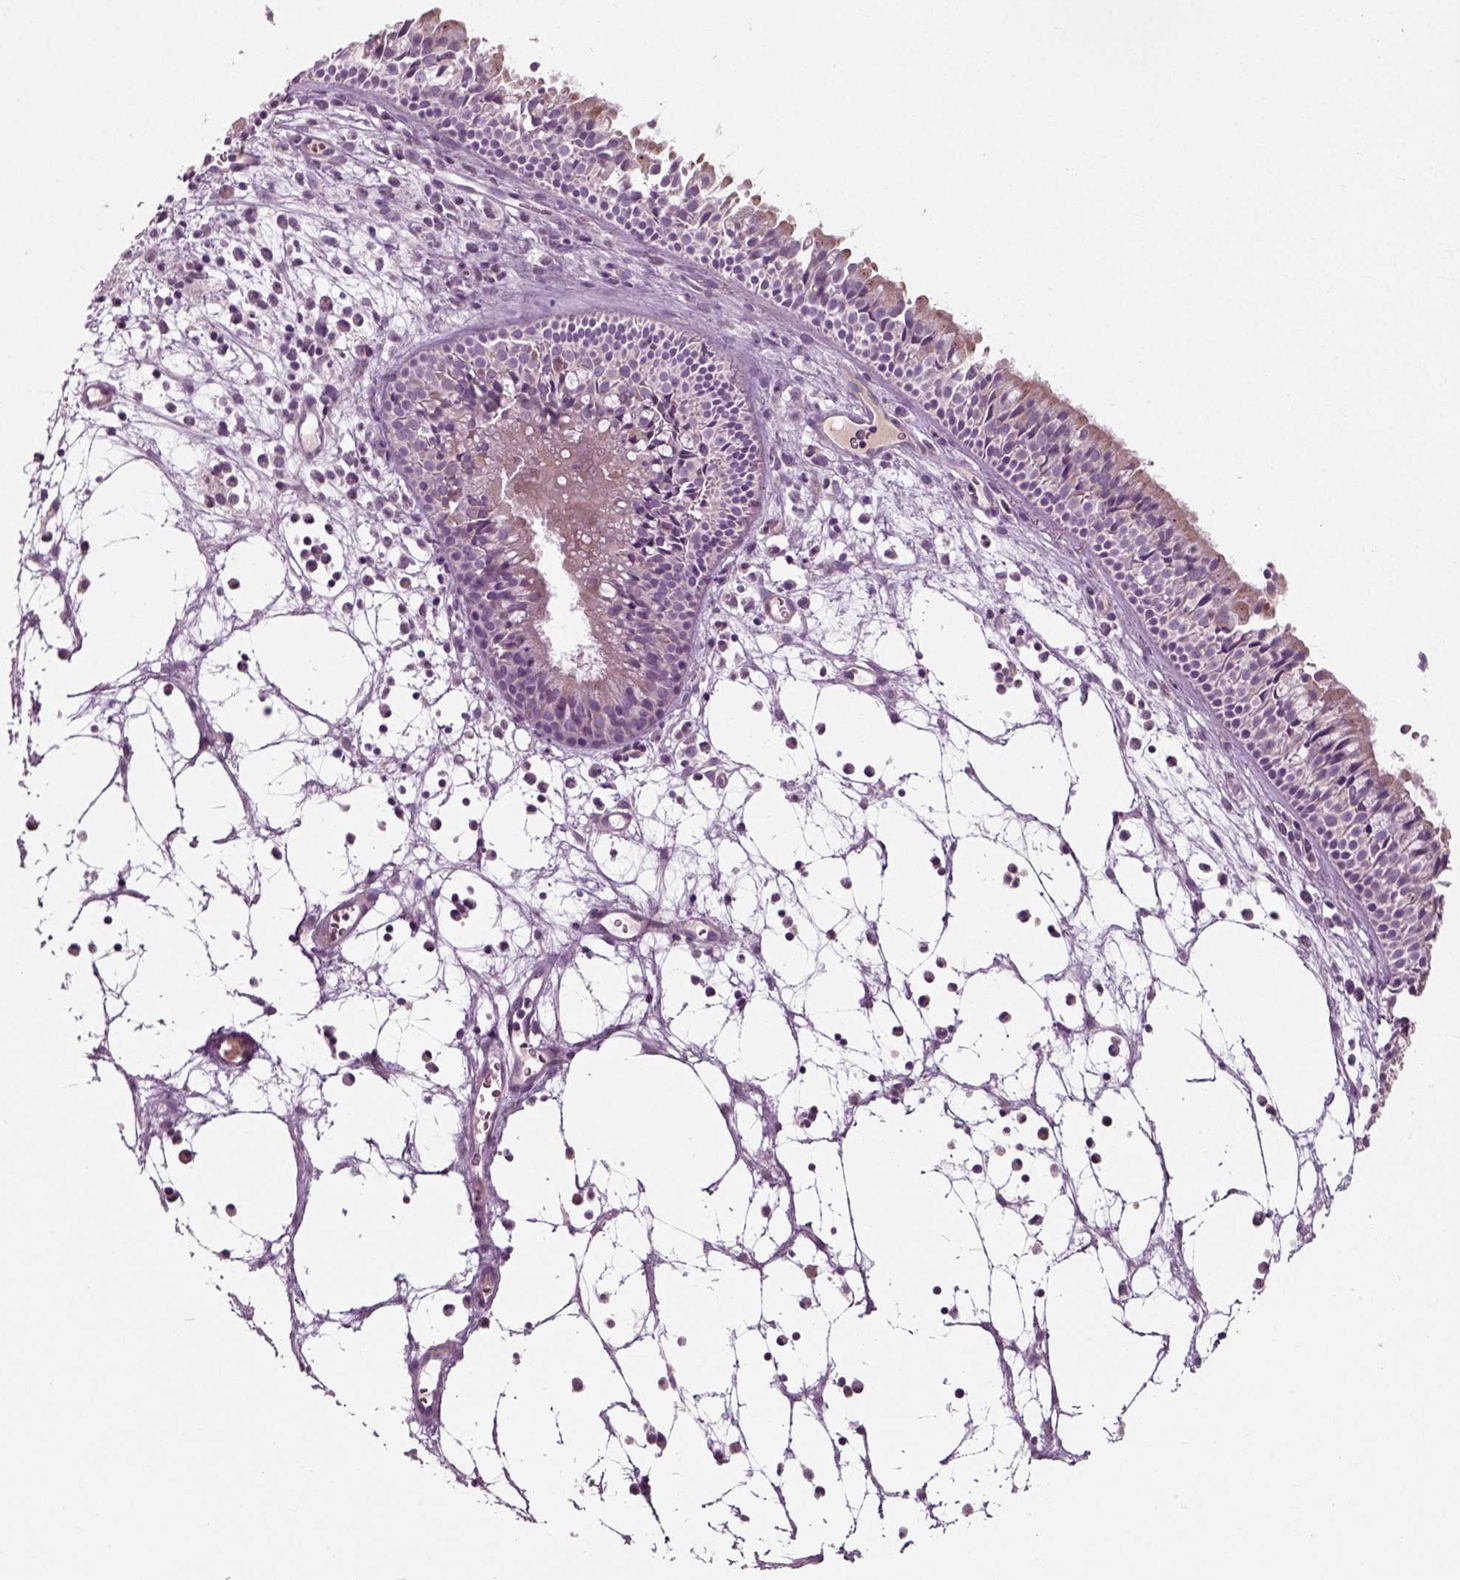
{"staining": {"intensity": "weak", "quantity": "<25%", "location": "cytoplasmic/membranous"}, "tissue": "nasopharynx", "cell_type": "Respiratory epithelial cells", "image_type": "normal", "snomed": [{"axis": "morphology", "description": "Normal tissue, NOS"}, {"axis": "topography", "description": "Nasopharynx"}], "caption": "This histopathology image is of unremarkable nasopharynx stained with immunohistochemistry to label a protein in brown with the nuclei are counter-stained blue. There is no positivity in respiratory epithelial cells. Nuclei are stained in blue.", "gene": "RND2", "patient": {"sex": "male", "age": 83}}